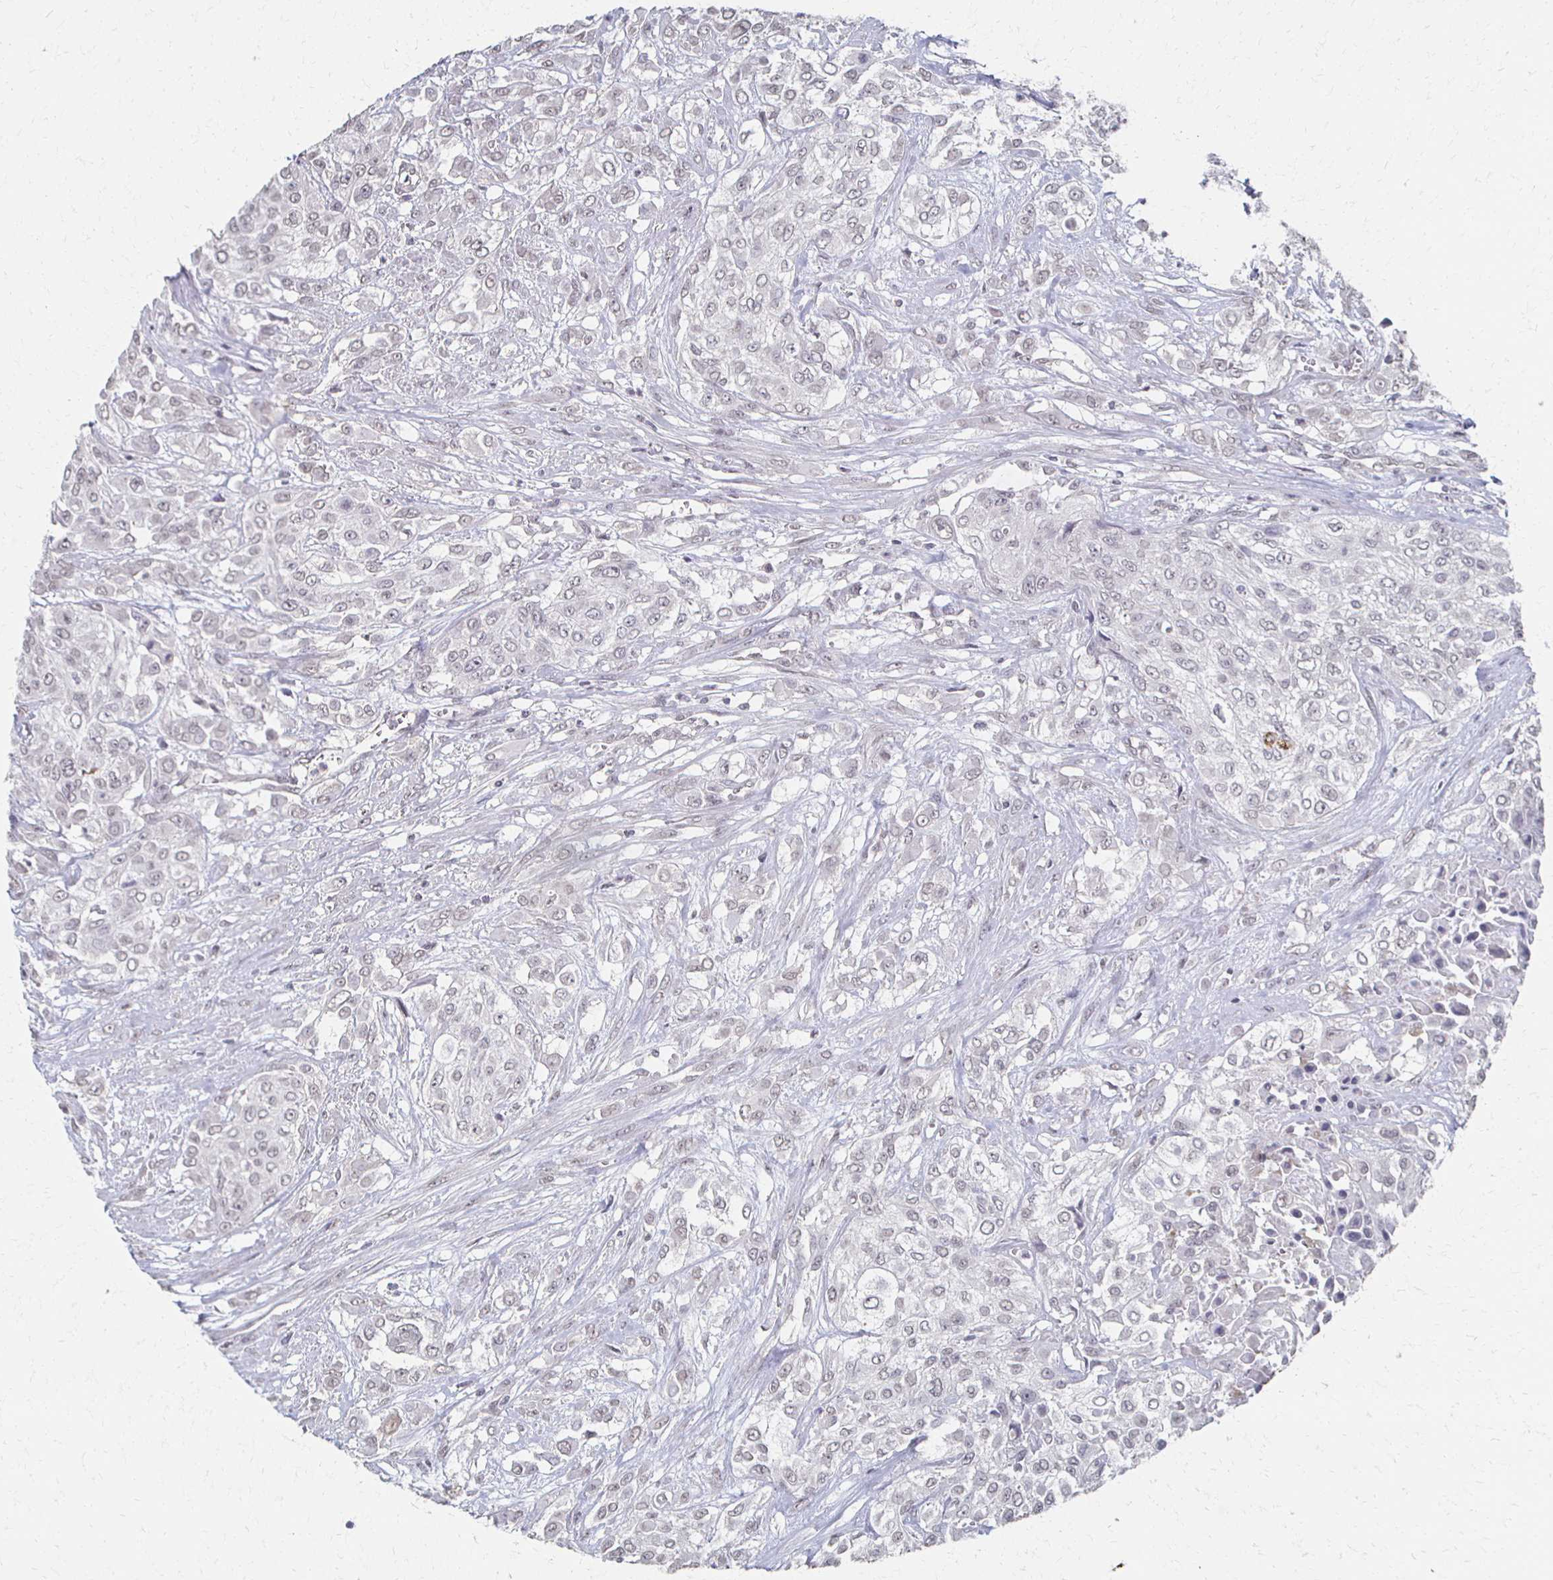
{"staining": {"intensity": "negative", "quantity": "none", "location": "none"}, "tissue": "urothelial cancer", "cell_type": "Tumor cells", "image_type": "cancer", "snomed": [{"axis": "morphology", "description": "Urothelial carcinoma, High grade"}, {"axis": "topography", "description": "Urinary bladder"}], "caption": "There is no significant positivity in tumor cells of urothelial carcinoma (high-grade).", "gene": "DAB1", "patient": {"sex": "male", "age": 57}}